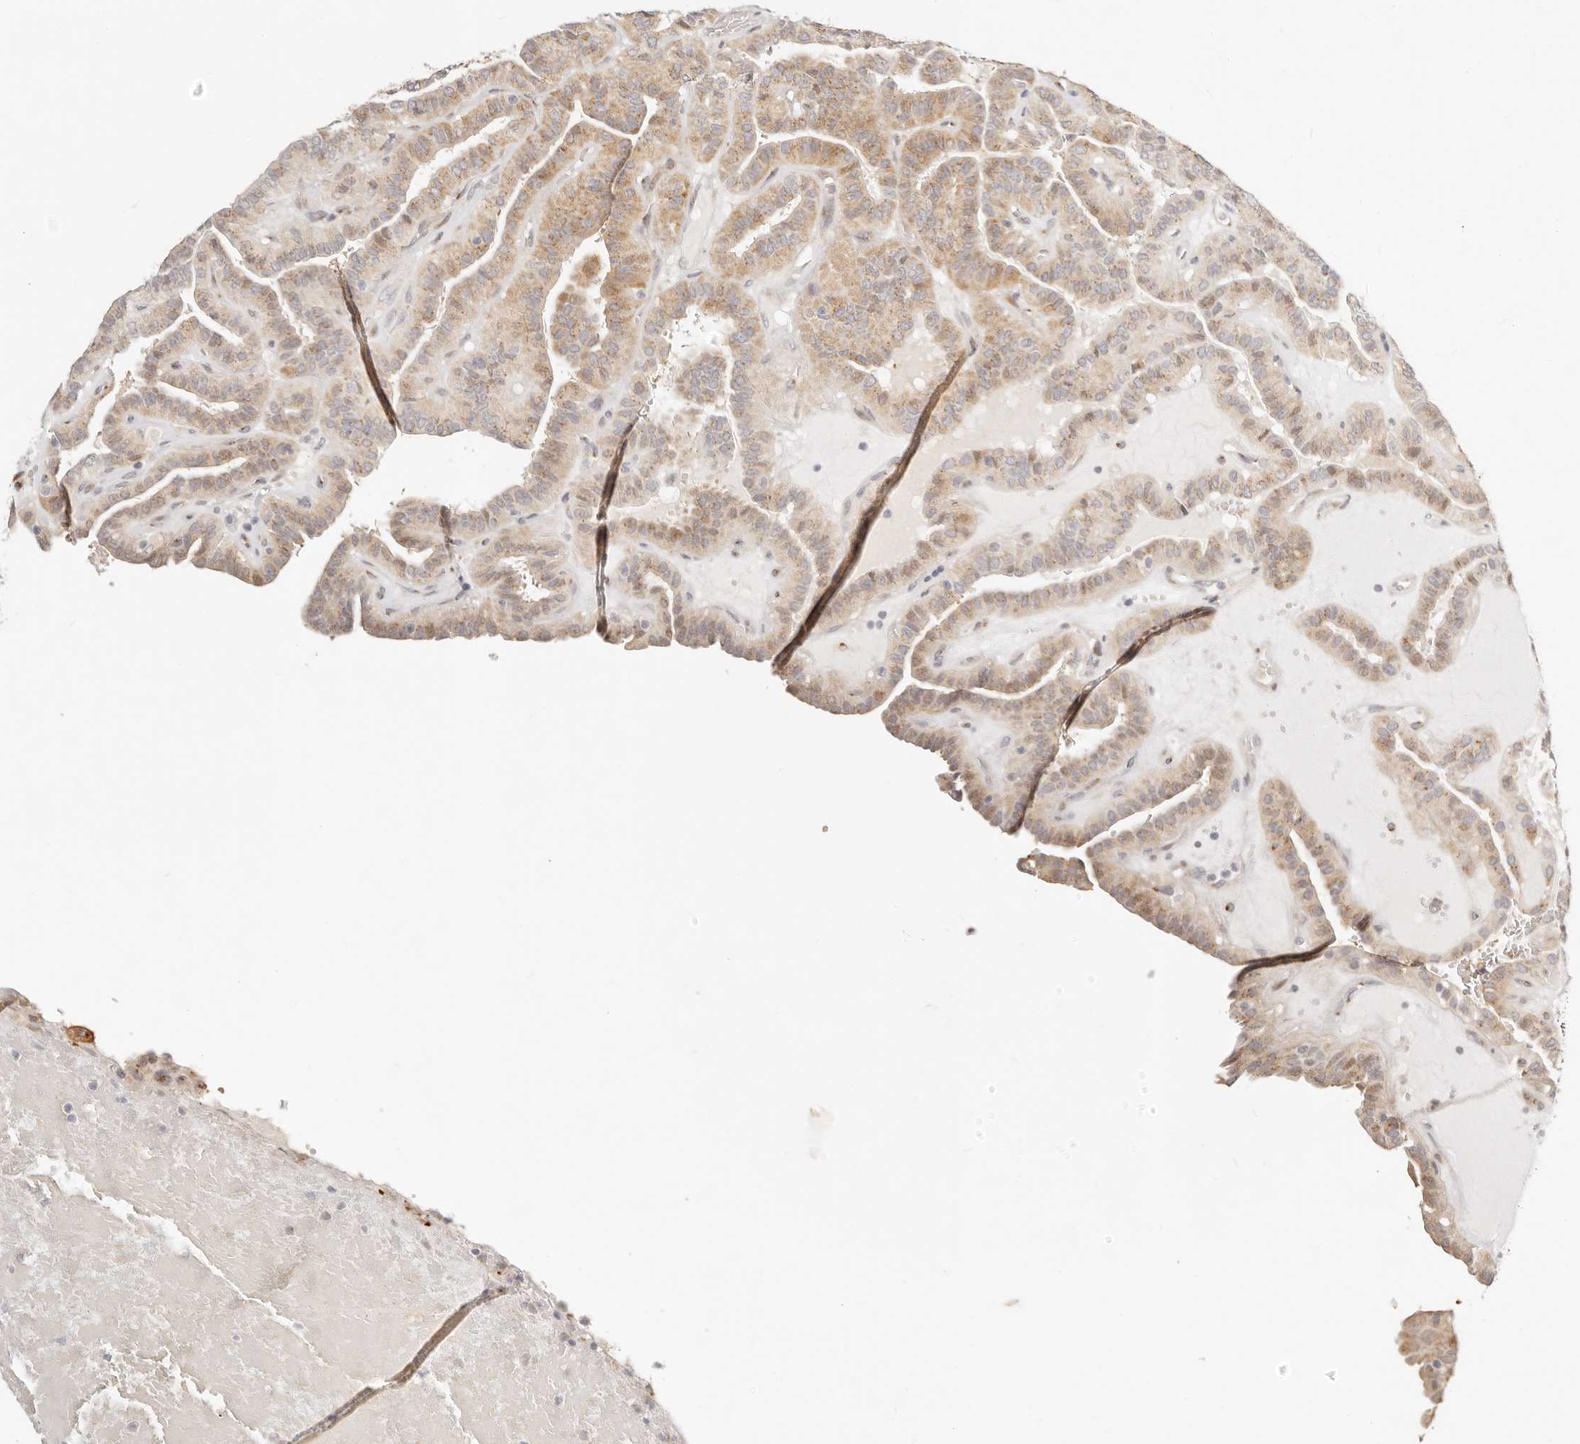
{"staining": {"intensity": "moderate", "quantity": ">75%", "location": "cytoplasmic/membranous"}, "tissue": "thyroid cancer", "cell_type": "Tumor cells", "image_type": "cancer", "snomed": [{"axis": "morphology", "description": "Papillary adenocarcinoma, NOS"}, {"axis": "topography", "description": "Thyroid gland"}], "caption": "Immunohistochemical staining of human thyroid cancer demonstrates moderate cytoplasmic/membranous protein positivity in approximately >75% of tumor cells.", "gene": "FAM20B", "patient": {"sex": "male", "age": 77}}